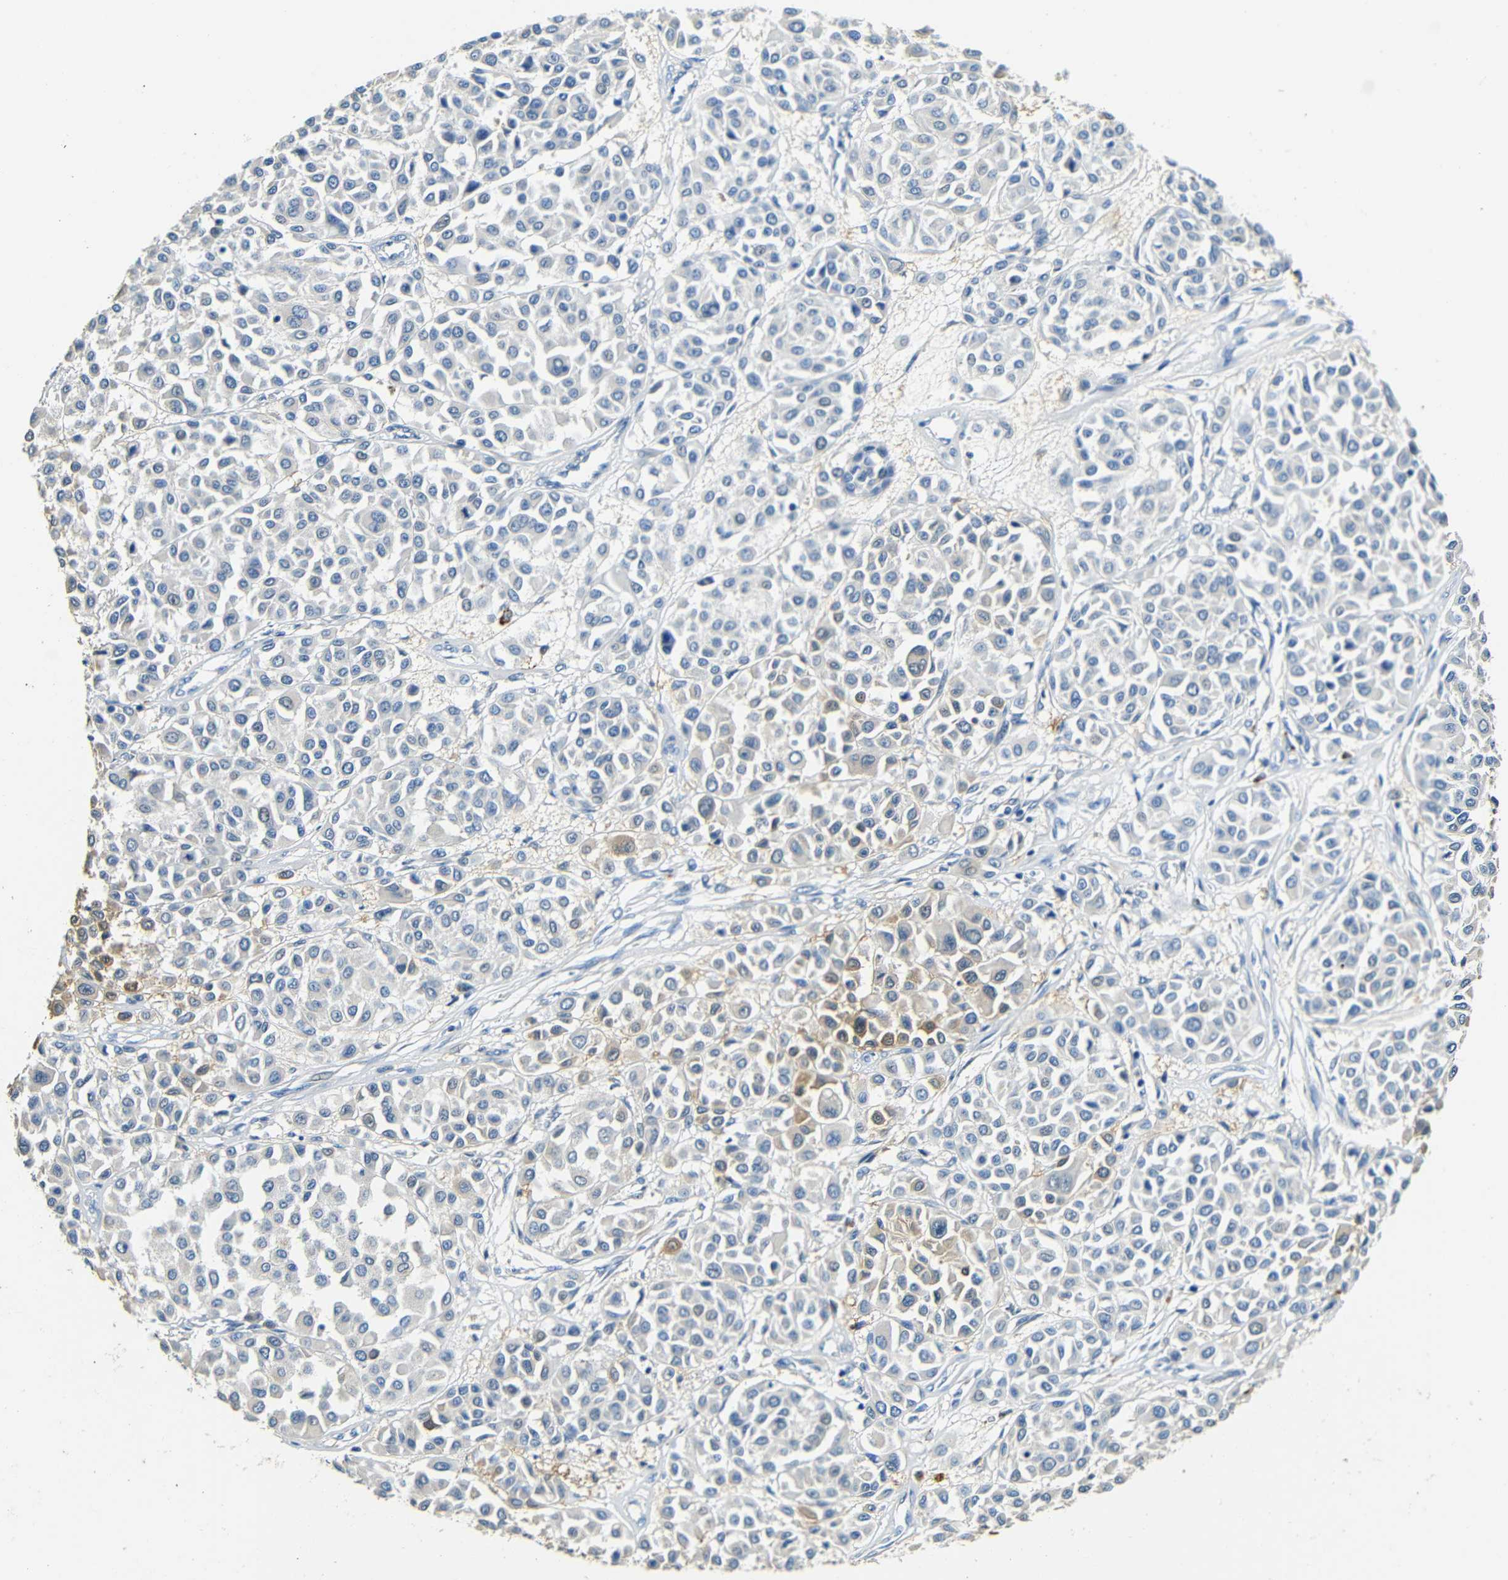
{"staining": {"intensity": "weak", "quantity": "<25%", "location": "cytoplasmic/membranous"}, "tissue": "melanoma", "cell_type": "Tumor cells", "image_type": "cancer", "snomed": [{"axis": "morphology", "description": "Malignant melanoma, Metastatic site"}, {"axis": "topography", "description": "Soft tissue"}], "caption": "Tumor cells show no significant positivity in malignant melanoma (metastatic site).", "gene": "FMO5", "patient": {"sex": "male", "age": 41}}